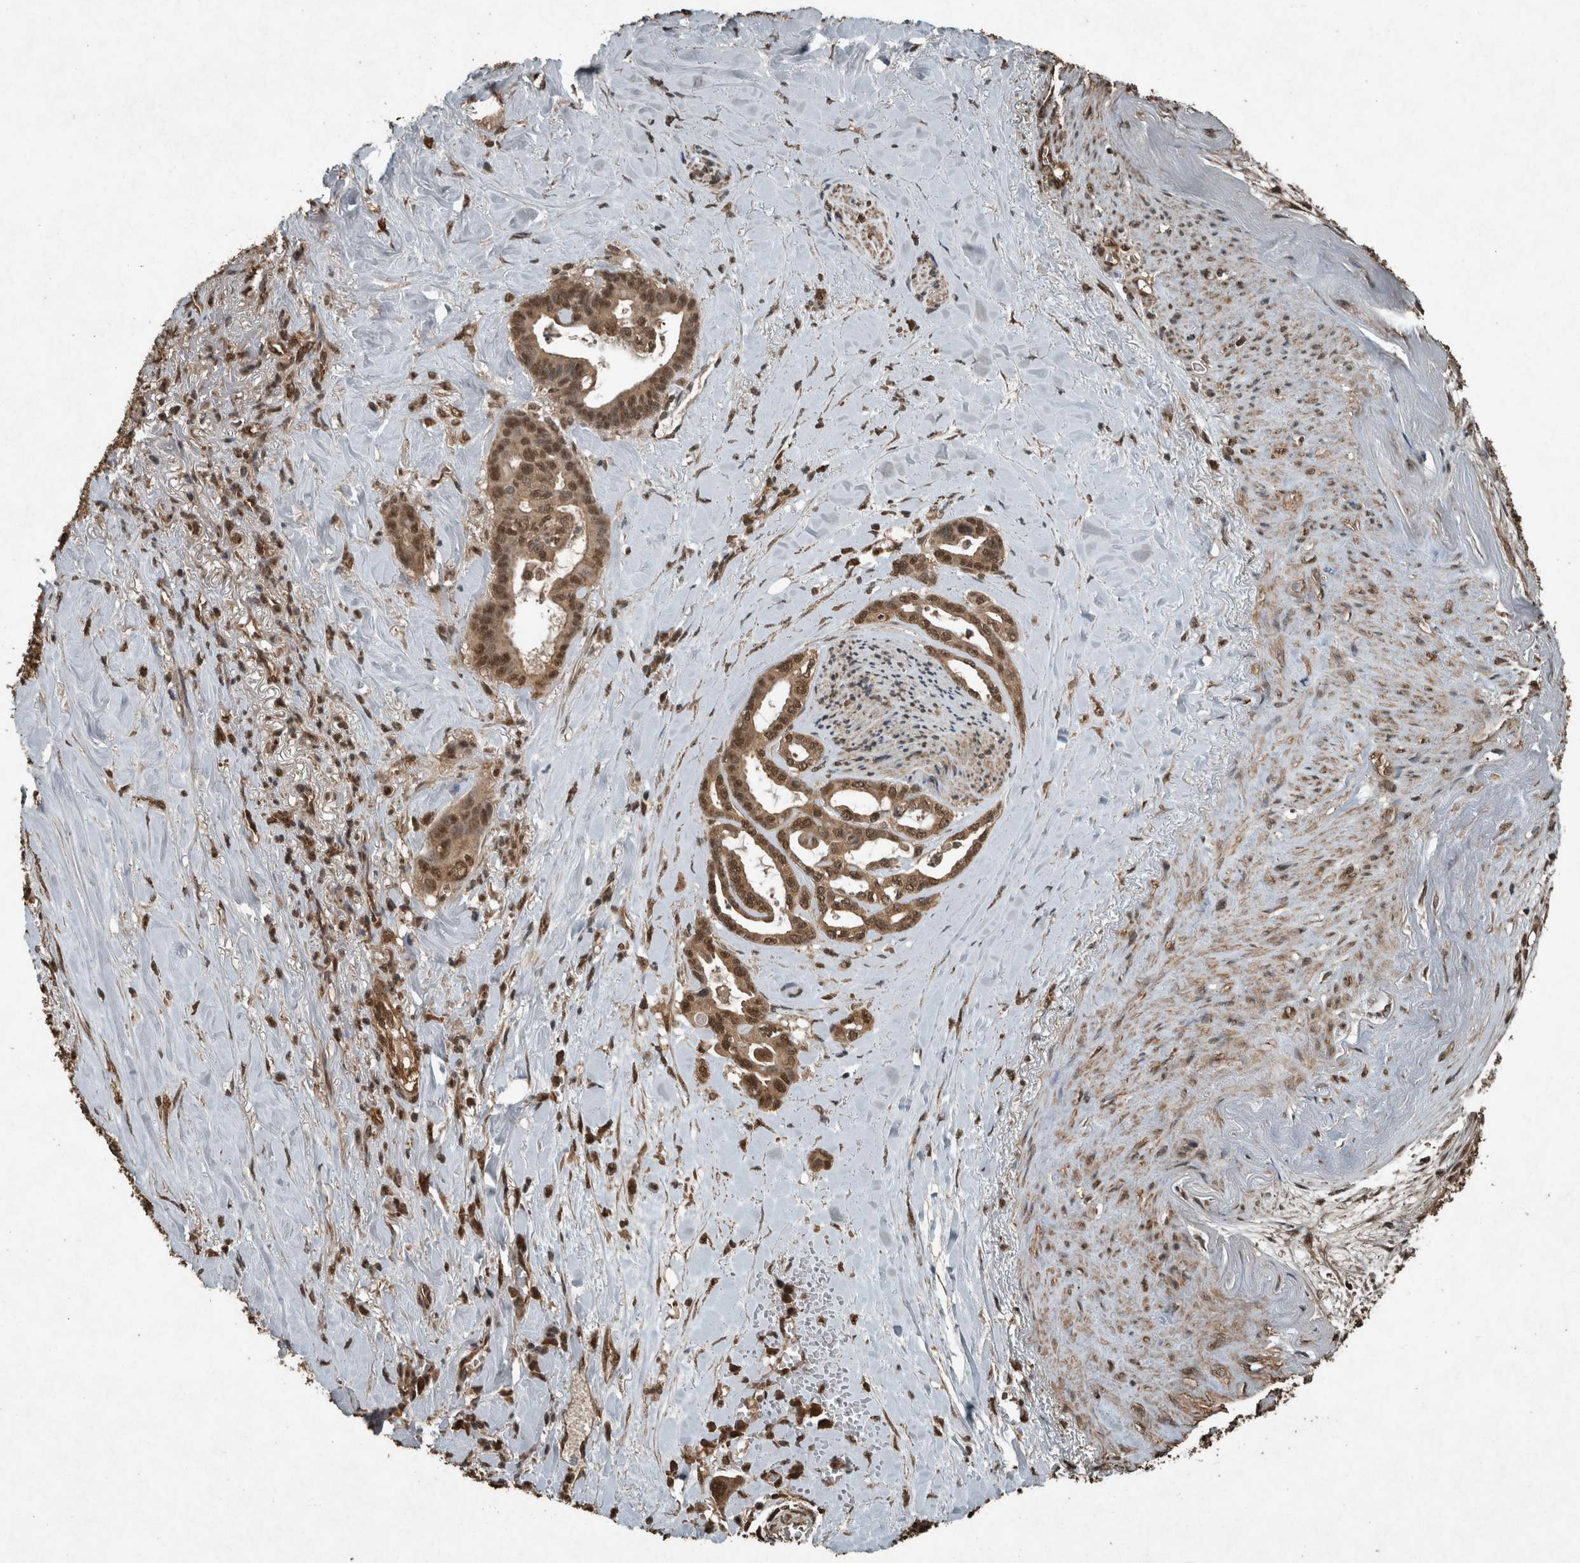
{"staining": {"intensity": "moderate", "quantity": ">75%", "location": "cytoplasmic/membranous,nuclear"}, "tissue": "pancreatic cancer", "cell_type": "Tumor cells", "image_type": "cancer", "snomed": [{"axis": "morphology", "description": "Adenocarcinoma, NOS"}, {"axis": "topography", "description": "Pancreas"}], "caption": "DAB immunohistochemical staining of human pancreatic cancer (adenocarcinoma) shows moderate cytoplasmic/membranous and nuclear protein staining in about >75% of tumor cells. Immunohistochemistry (ihc) stains the protein of interest in brown and the nuclei are stained blue.", "gene": "ARHGEF12", "patient": {"sex": "male", "age": 70}}